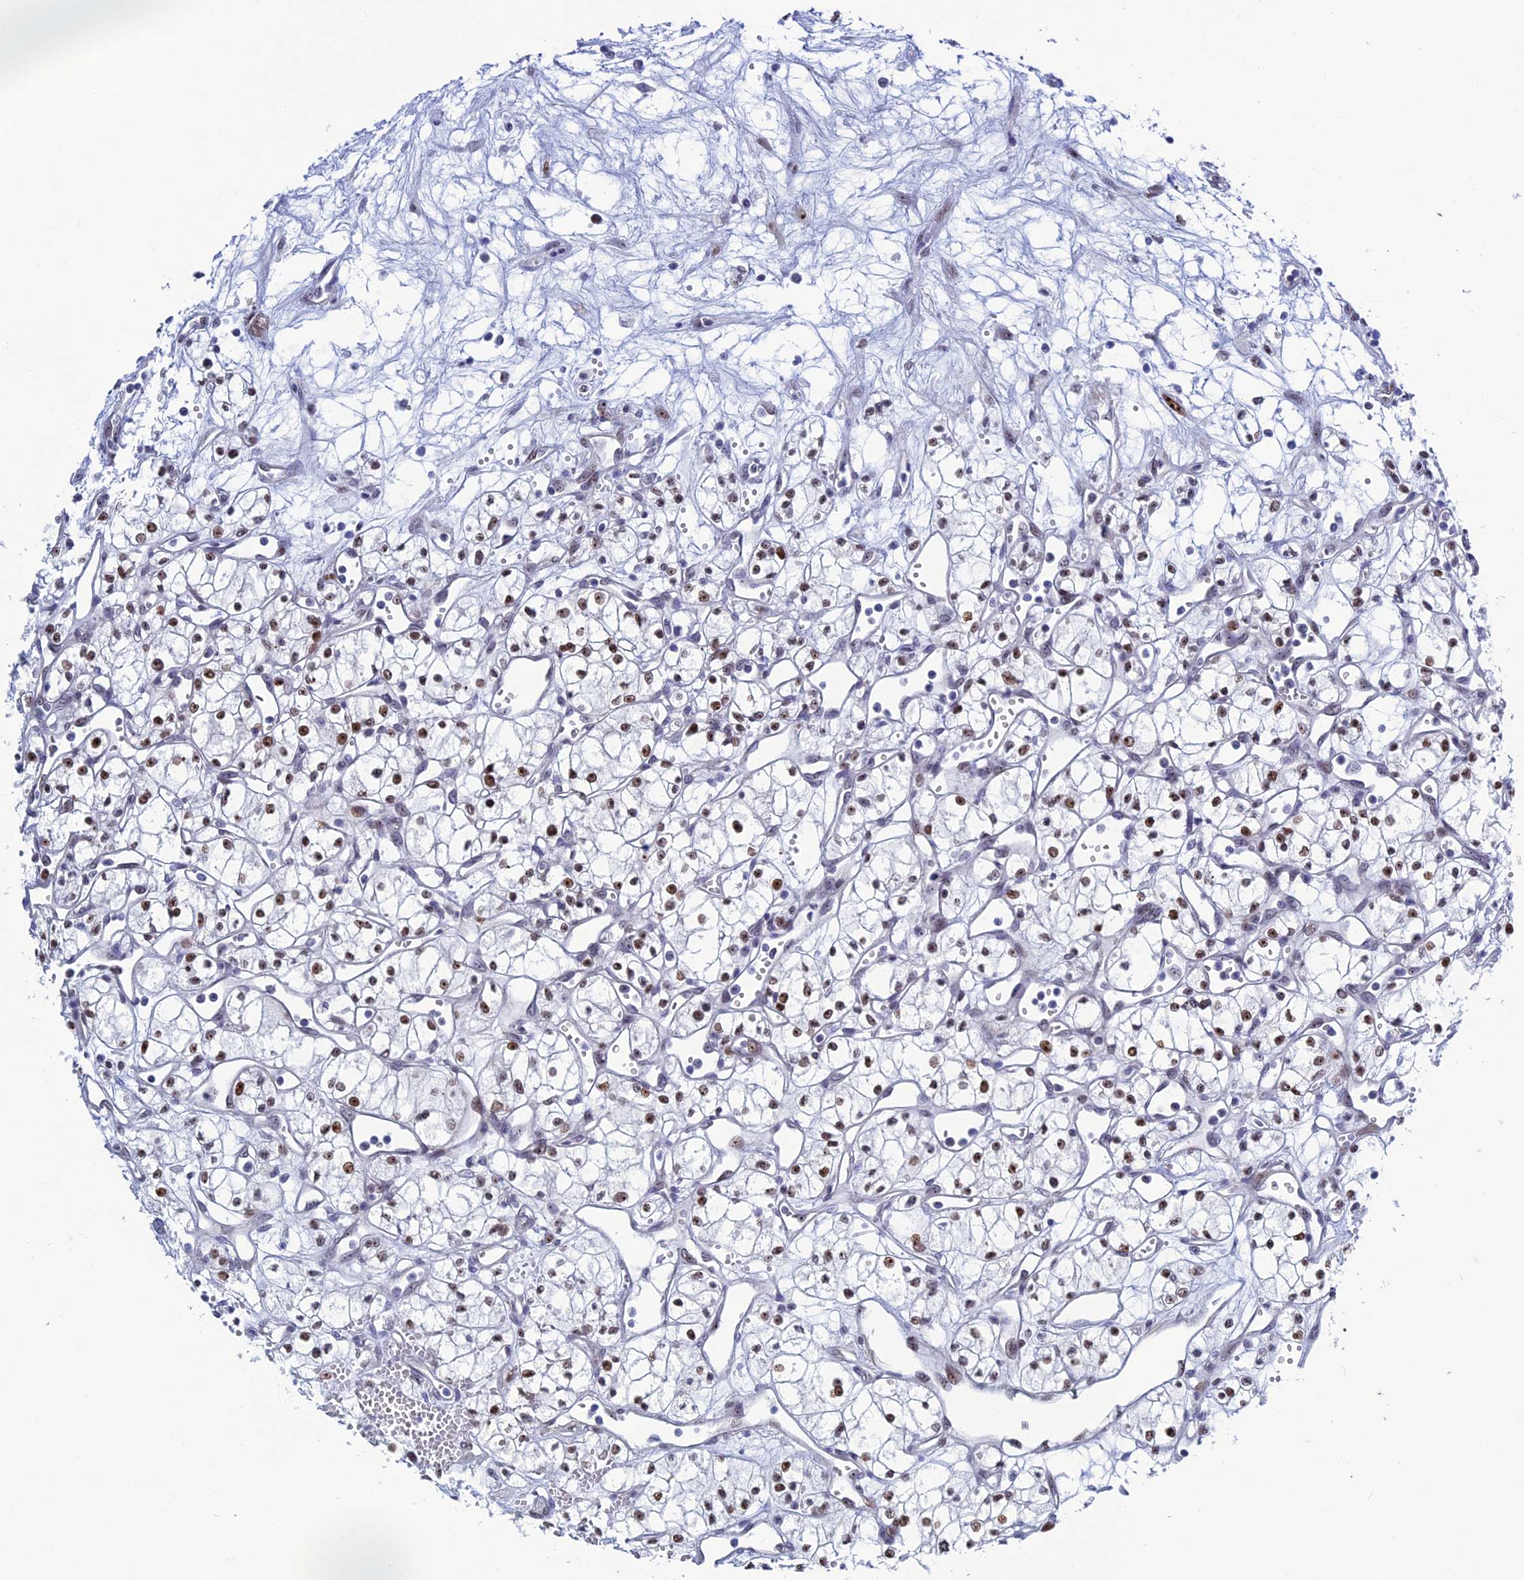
{"staining": {"intensity": "moderate", "quantity": ">75%", "location": "nuclear"}, "tissue": "renal cancer", "cell_type": "Tumor cells", "image_type": "cancer", "snomed": [{"axis": "morphology", "description": "Adenocarcinoma, NOS"}, {"axis": "topography", "description": "Kidney"}], "caption": "Immunohistochemistry (IHC) photomicrograph of human renal adenocarcinoma stained for a protein (brown), which exhibits medium levels of moderate nuclear staining in about >75% of tumor cells.", "gene": "CCDC86", "patient": {"sex": "male", "age": 59}}